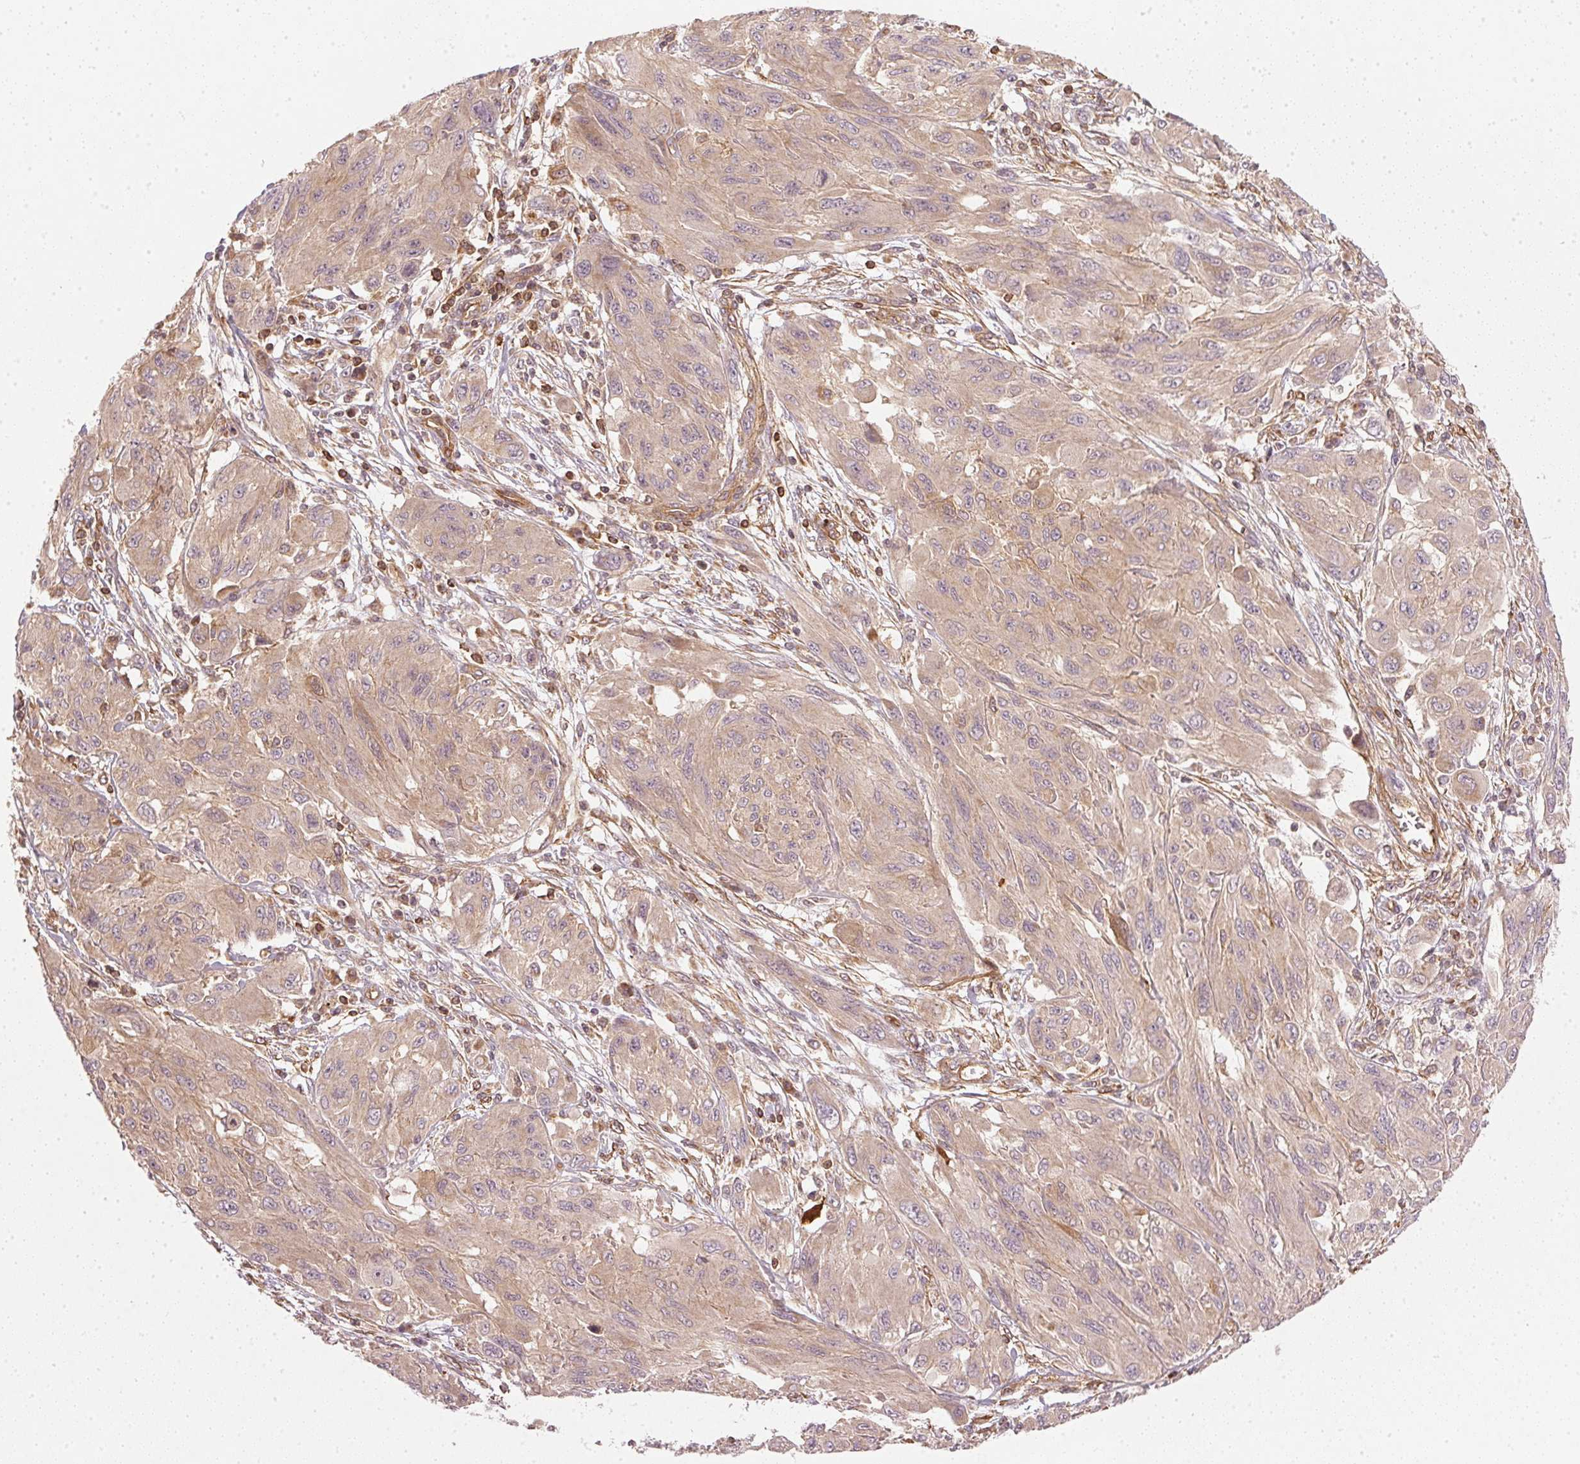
{"staining": {"intensity": "weak", "quantity": ">75%", "location": "cytoplasmic/membranous"}, "tissue": "melanoma", "cell_type": "Tumor cells", "image_type": "cancer", "snomed": [{"axis": "morphology", "description": "Malignant melanoma, NOS"}, {"axis": "topography", "description": "Skin"}], "caption": "Human melanoma stained with a brown dye demonstrates weak cytoplasmic/membranous positive expression in about >75% of tumor cells.", "gene": "NADK2", "patient": {"sex": "female", "age": 91}}